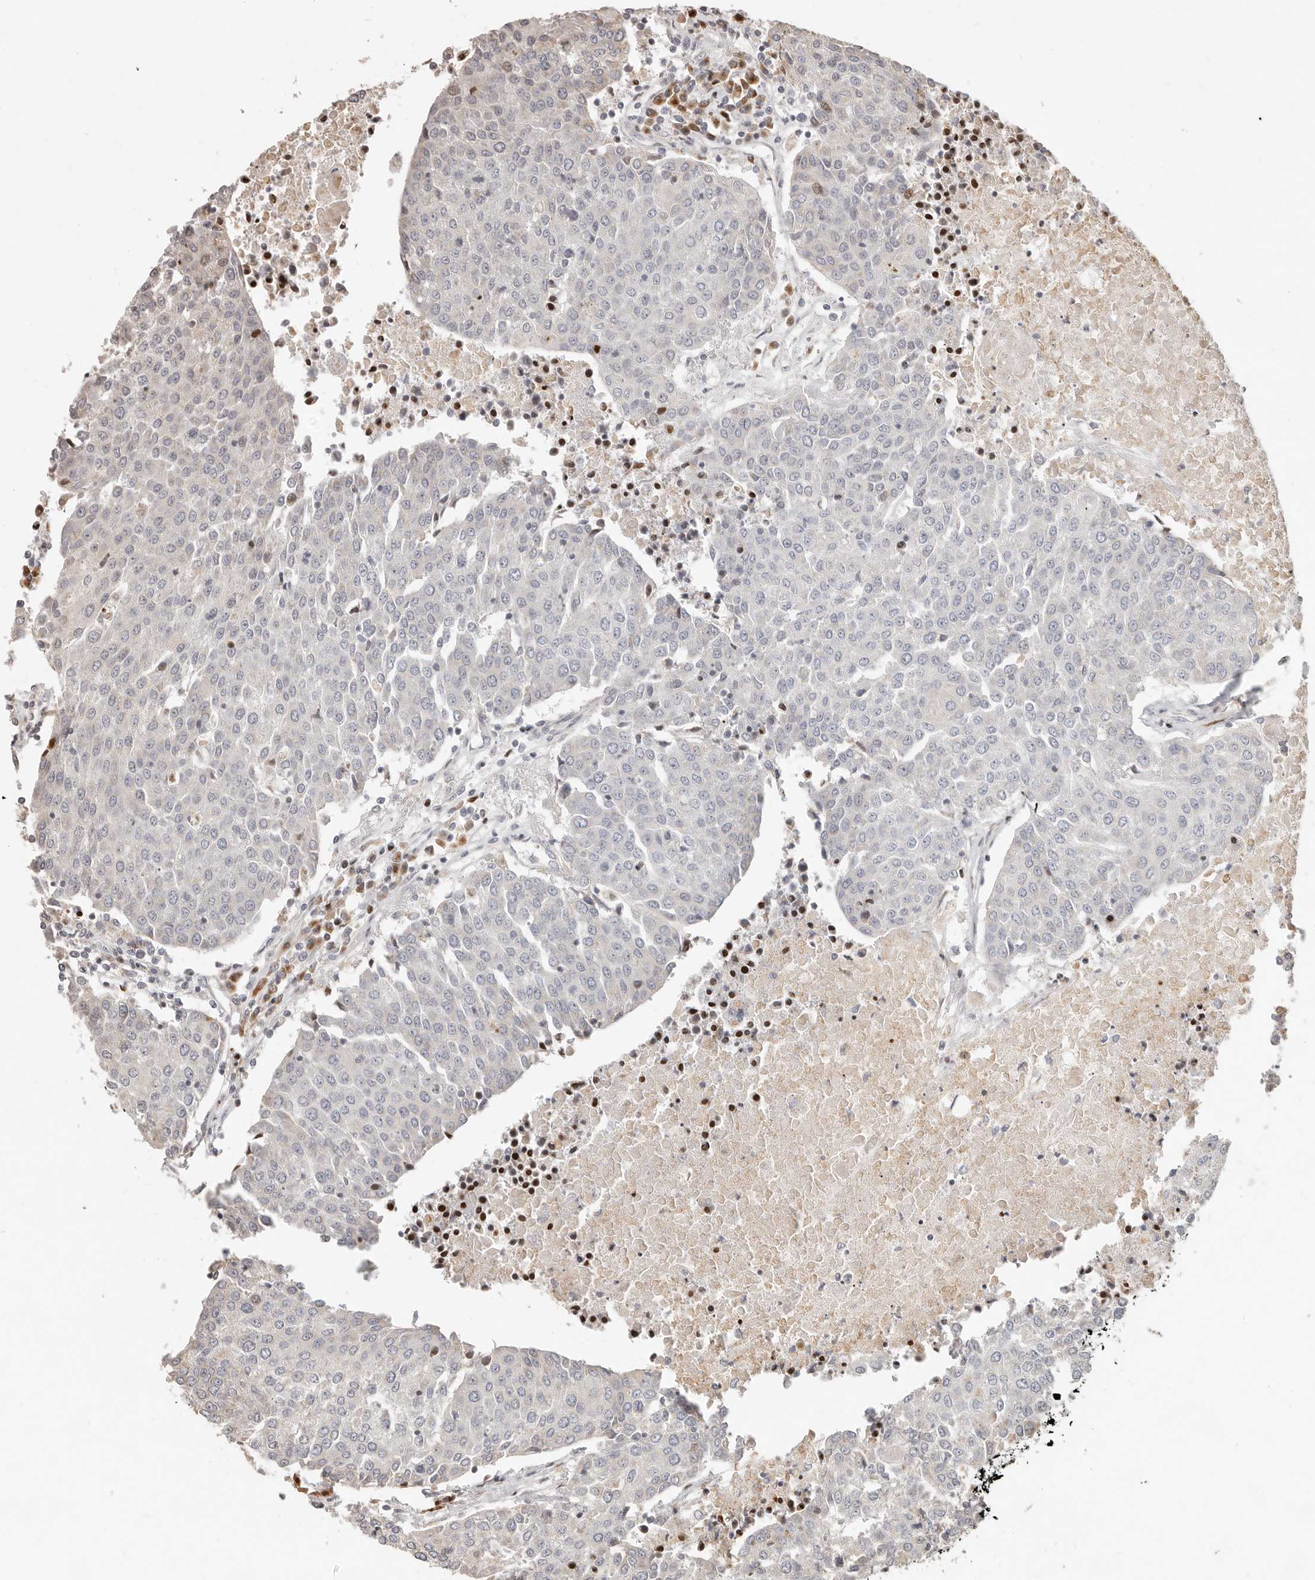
{"staining": {"intensity": "negative", "quantity": "none", "location": "none"}, "tissue": "urothelial cancer", "cell_type": "Tumor cells", "image_type": "cancer", "snomed": [{"axis": "morphology", "description": "Urothelial carcinoma, High grade"}, {"axis": "topography", "description": "Urinary bladder"}], "caption": "IHC of high-grade urothelial carcinoma exhibits no expression in tumor cells.", "gene": "TRIM4", "patient": {"sex": "female", "age": 85}}